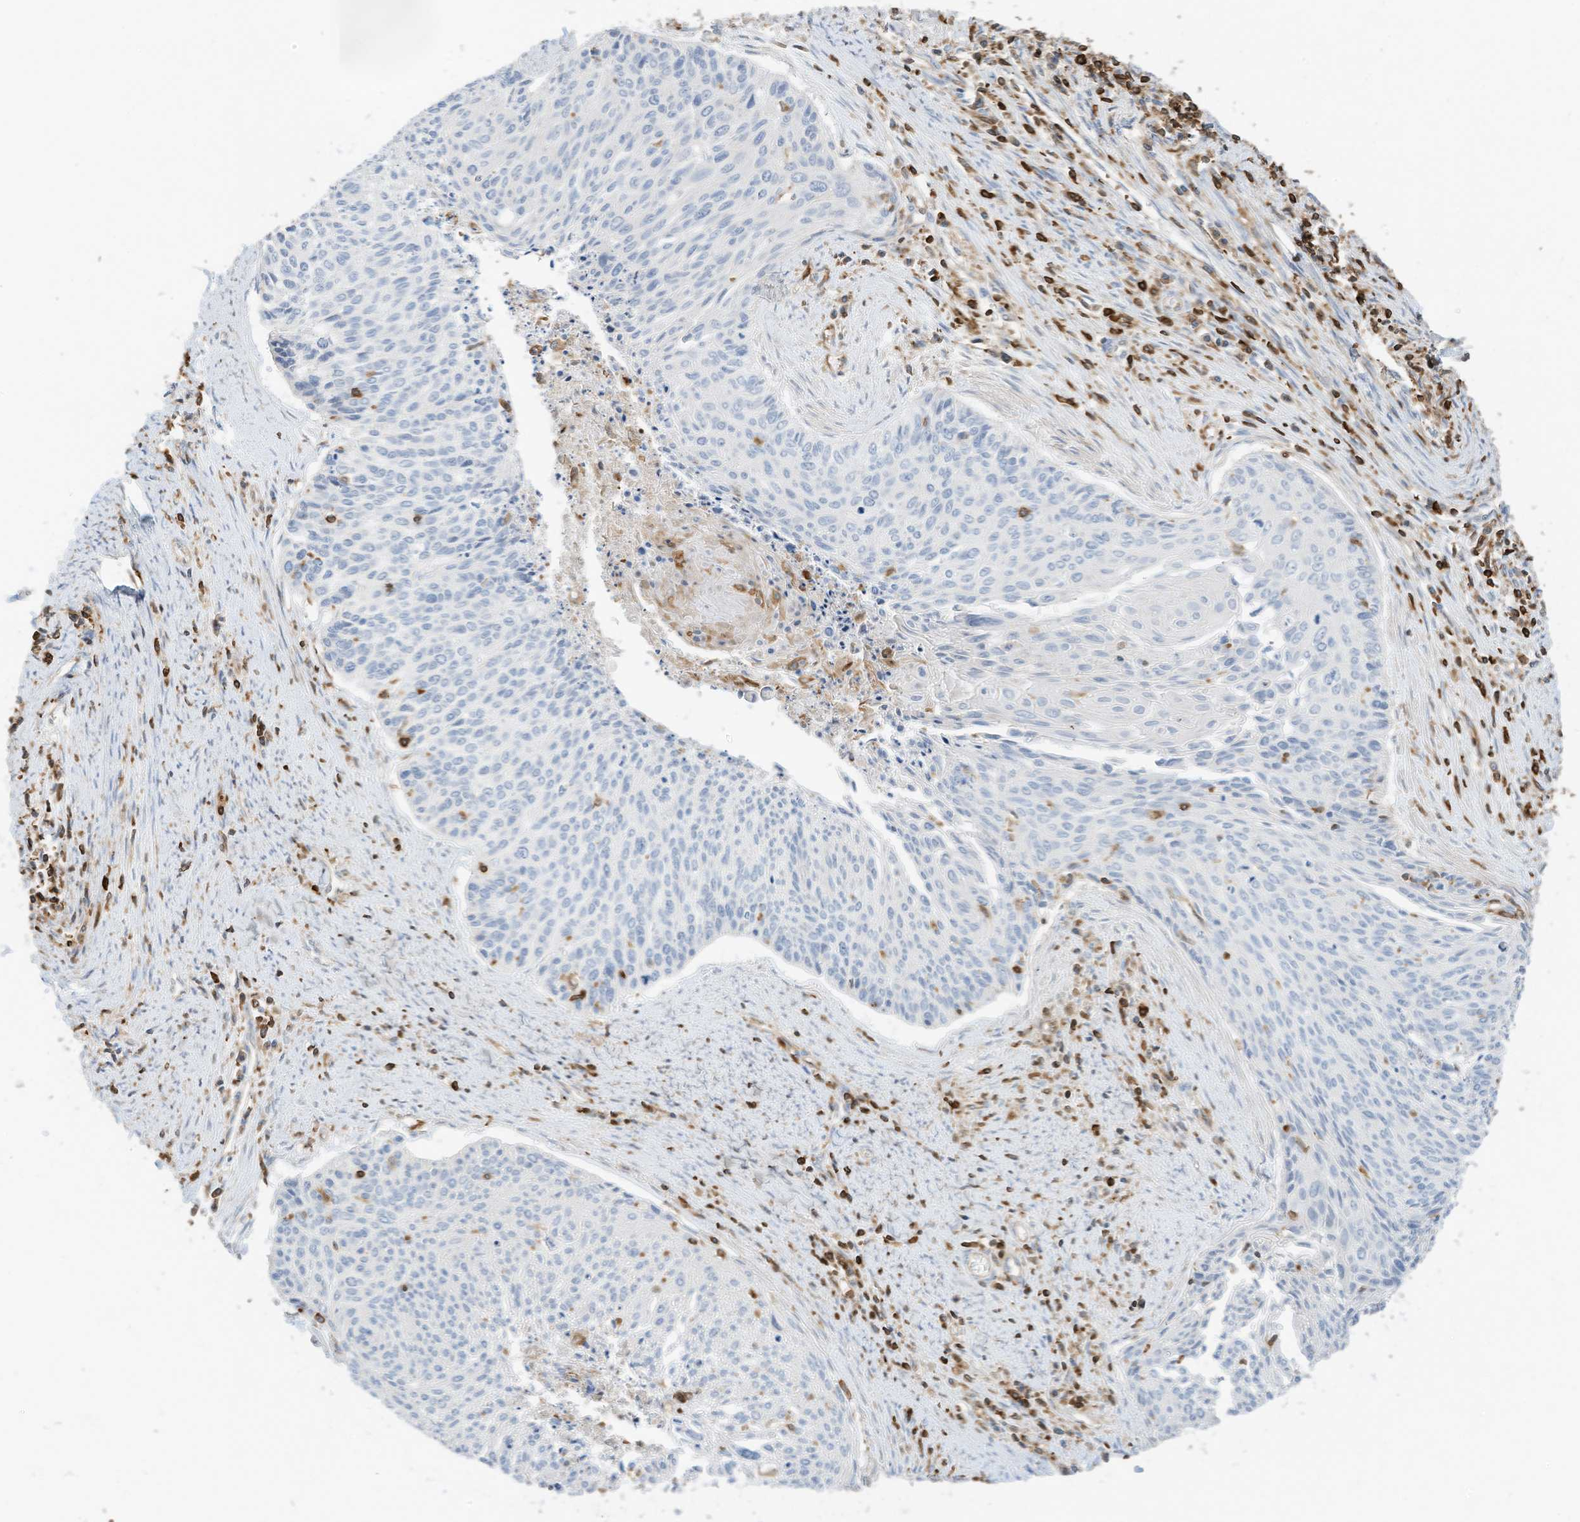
{"staining": {"intensity": "negative", "quantity": "none", "location": "none"}, "tissue": "cervical cancer", "cell_type": "Tumor cells", "image_type": "cancer", "snomed": [{"axis": "morphology", "description": "Squamous cell carcinoma, NOS"}, {"axis": "topography", "description": "Cervix"}], "caption": "This image is of cervical cancer stained with immunohistochemistry to label a protein in brown with the nuclei are counter-stained blue. There is no staining in tumor cells. Brightfield microscopy of immunohistochemistry stained with DAB (3,3'-diaminobenzidine) (brown) and hematoxylin (blue), captured at high magnification.", "gene": "ARHGAP25", "patient": {"sex": "female", "age": 55}}